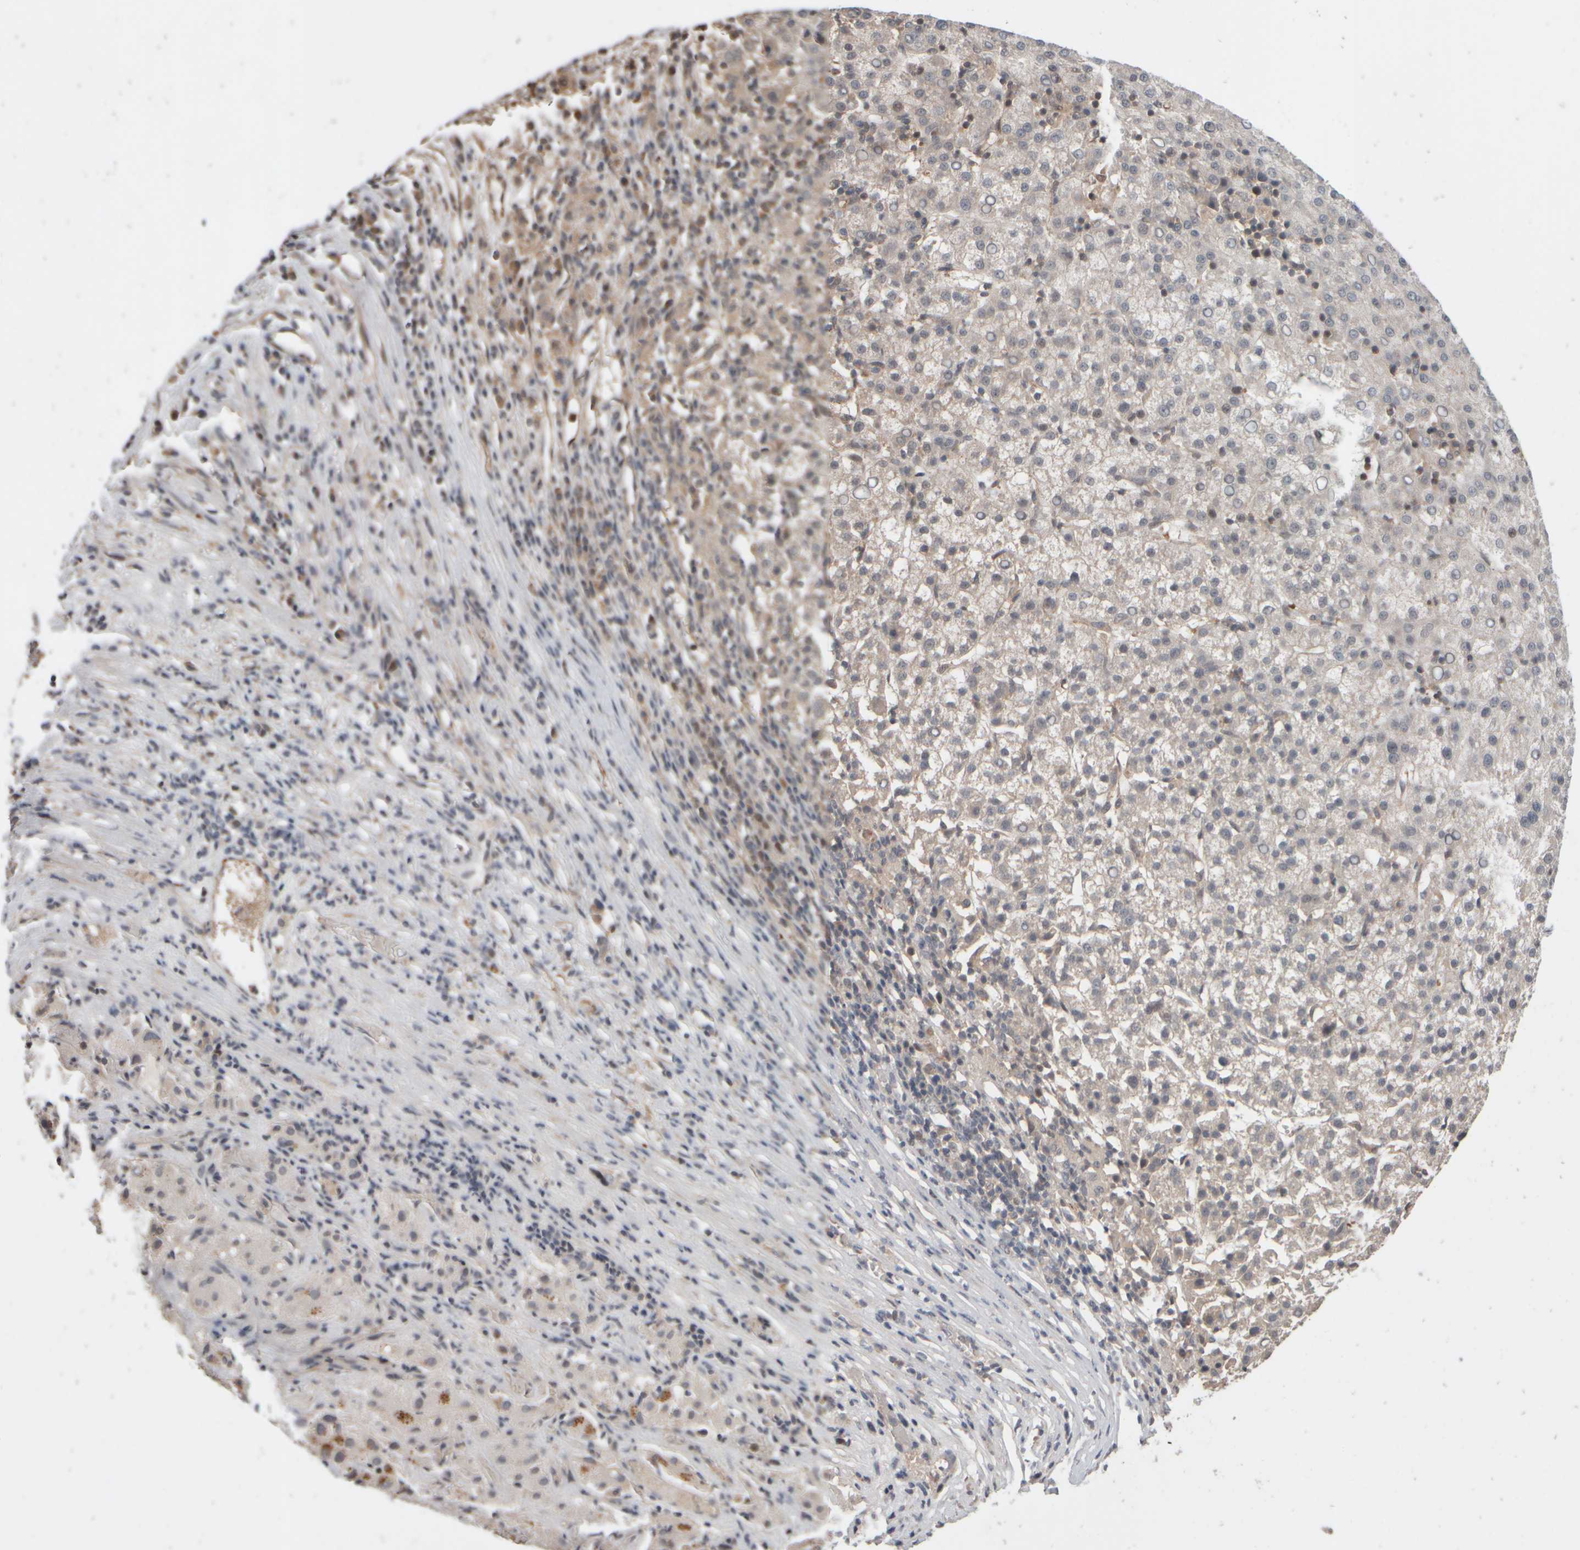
{"staining": {"intensity": "negative", "quantity": "none", "location": "none"}, "tissue": "liver cancer", "cell_type": "Tumor cells", "image_type": "cancer", "snomed": [{"axis": "morphology", "description": "Carcinoma, Hepatocellular, NOS"}, {"axis": "topography", "description": "Liver"}], "caption": "Immunohistochemistry of human hepatocellular carcinoma (liver) demonstrates no staining in tumor cells.", "gene": "ABHD11", "patient": {"sex": "female", "age": 58}}